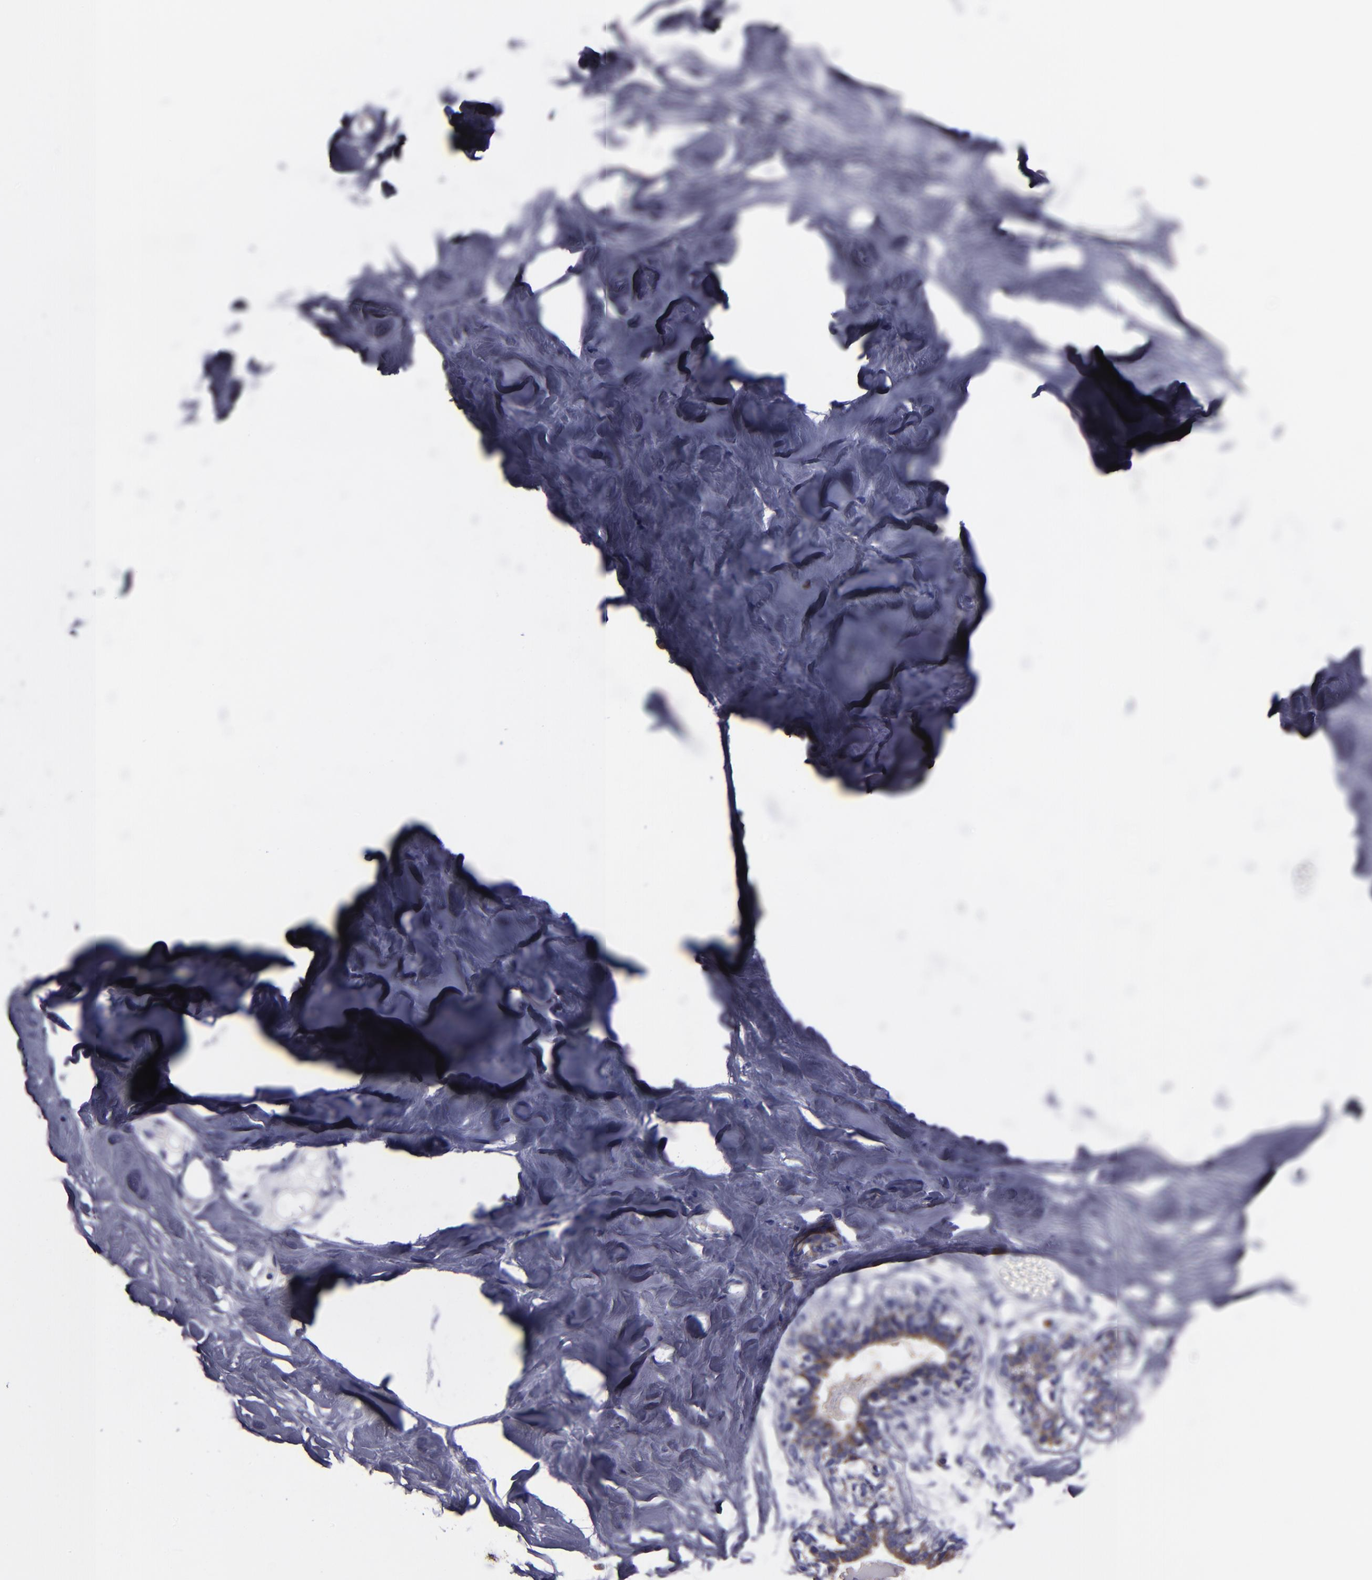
{"staining": {"intensity": "negative", "quantity": "none", "location": "none"}, "tissue": "breast", "cell_type": "Adipocytes", "image_type": "normal", "snomed": [{"axis": "morphology", "description": "Normal tissue, NOS"}, {"axis": "topography", "description": "Breast"}, {"axis": "topography", "description": "Soft tissue"}], "caption": "DAB immunohistochemical staining of benign breast displays no significant staining in adipocytes.", "gene": "CARS1", "patient": {"sex": "female", "age": 25}}